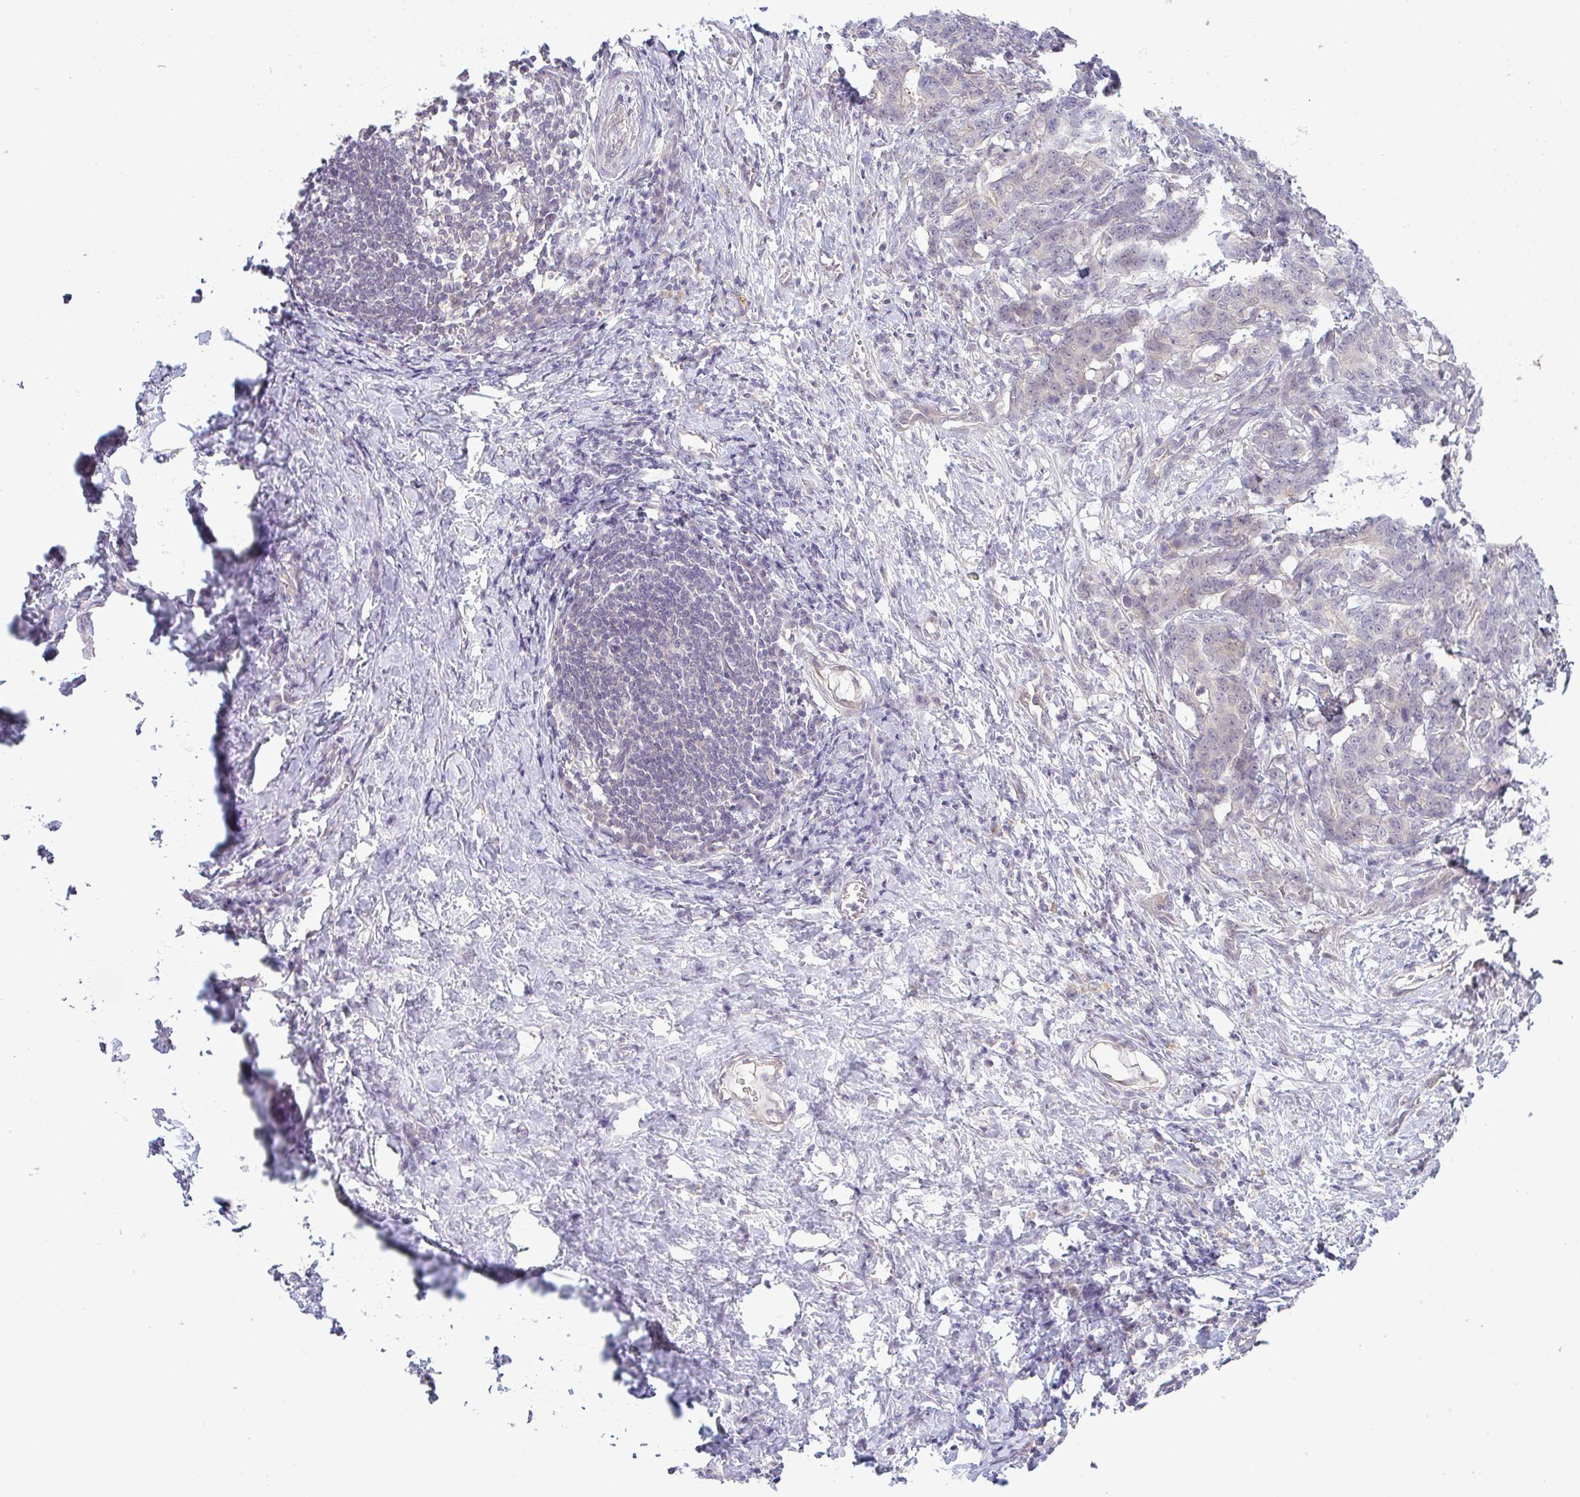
{"staining": {"intensity": "negative", "quantity": "none", "location": "none"}, "tissue": "stomach cancer", "cell_type": "Tumor cells", "image_type": "cancer", "snomed": [{"axis": "morphology", "description": "Normal tissue, NOS"}, {"axis": "morphology", "description": "Adenocarcinoma, NOS"}, {"axis": "topography", "description": "Stomach"}], "caption": "This photomicrograph is of adenocarcinoma (stomach) stained with immunohistochemistry (IHC) to label a protein in brown with the nuclei are counter-stained blue. There is no expression in tumor cells. The staining is performed using DAB brown chromogen with nuclei counter-stained in using hematoxylin.", "gene": "CSE1L", "patient": {"sex": "female", "age": 64}}